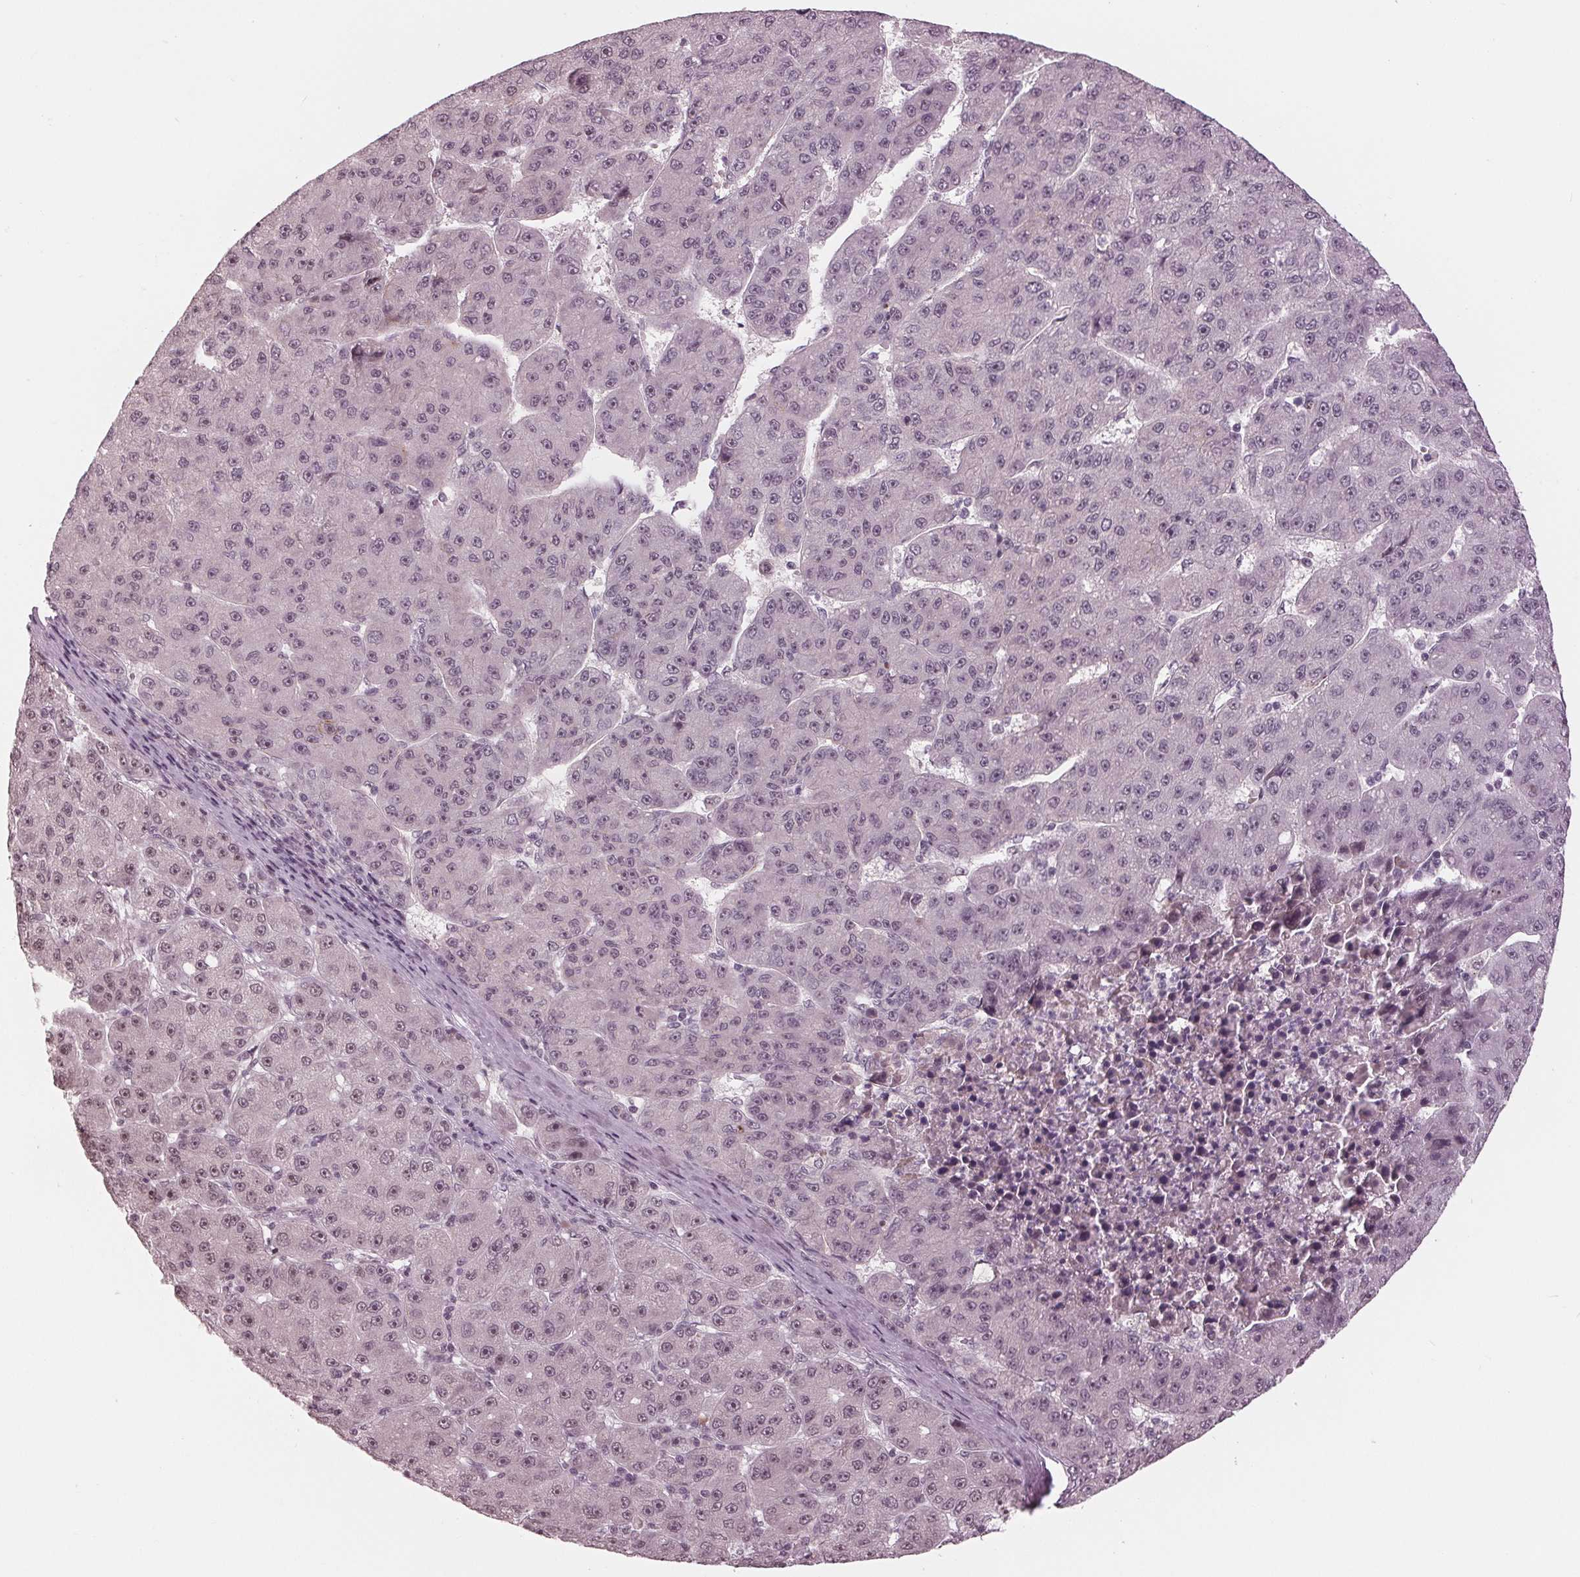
{"staining": {"intensity": "weak", "quantity": "<25%", "location": "nuclear"}, "tissue": "liver cancer", "cell_type": "Tumor cells", "image_type": "cancer", "snomed": [{"axis": "morphology", "description": "Carcinoma, Hepatocellular, NOS"}, {"axis": "topography", "description": "Liver"}], "caption": "Immunohistochemical staining of liver hepatocellular carcinoma exhibits no significant positivity in tumor cells.", "gene": "SLX4", "patient": {"sex": "male", "age": 67}}